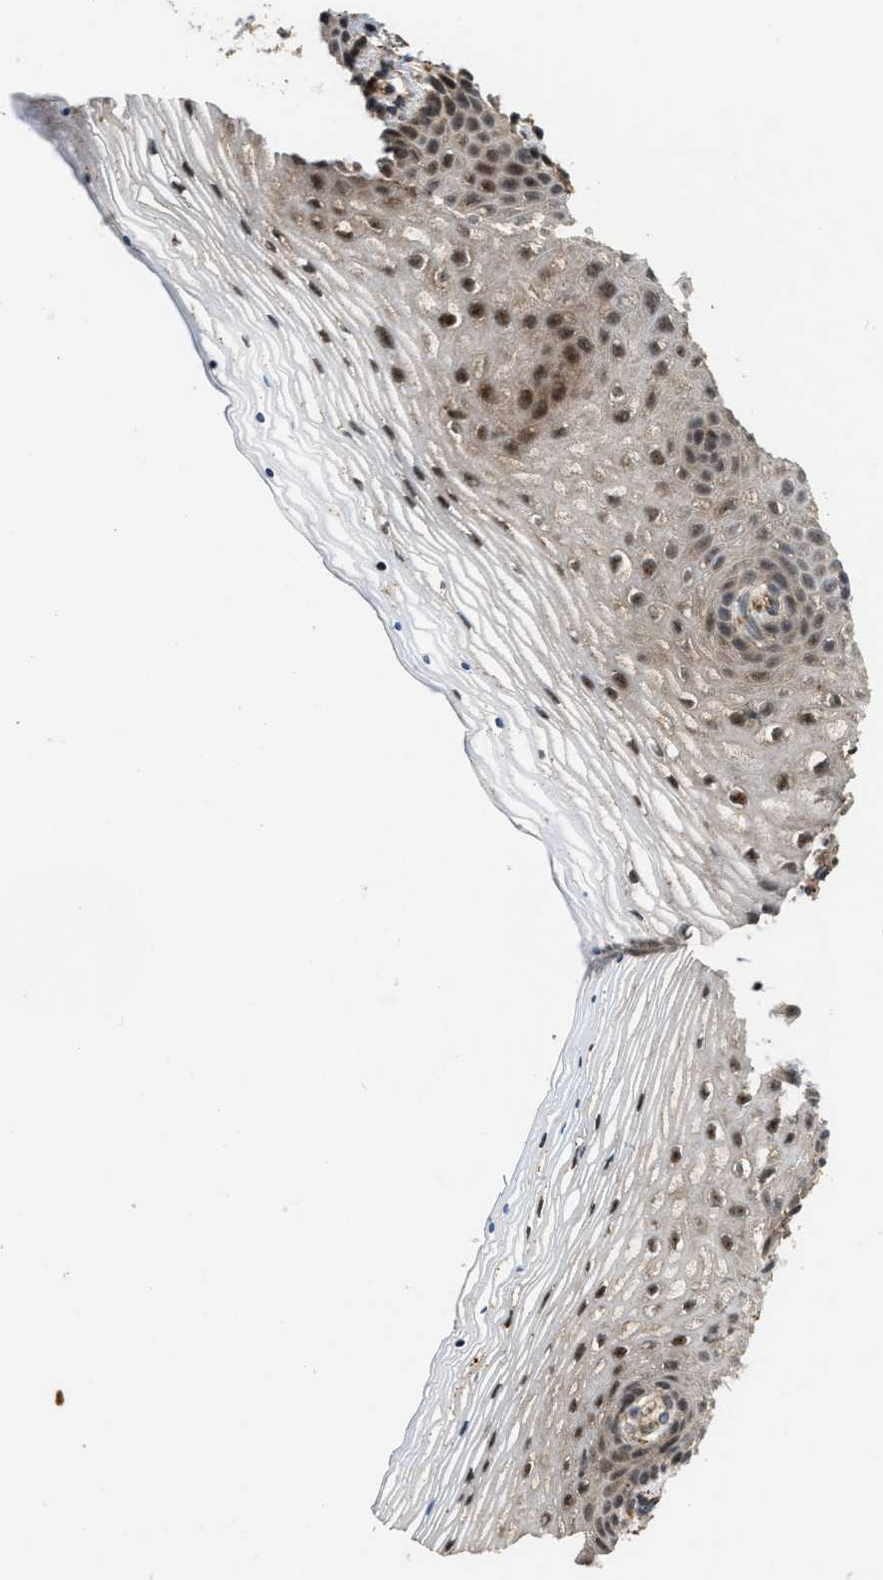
{"staining": {"intensity": "weak", "quantity": "<25%", "location": "cytoplasmic/membranous,nuclear"}, "tissue": "vagina", "cell_type": "Squamous epithelial cells", "image_type": "normal", "snomed": [{"axis": "morphology", "description": "Normal tissue, NOS"}, {"axis": "topography", "description": "Vagina"}], "caption": "Immunohistochemistry (IHC) of benign human vagina exhibits no staining in squamous epithelial cells.", "gene": "IQCE", "patient": {"sex": "female", "age": 32}}